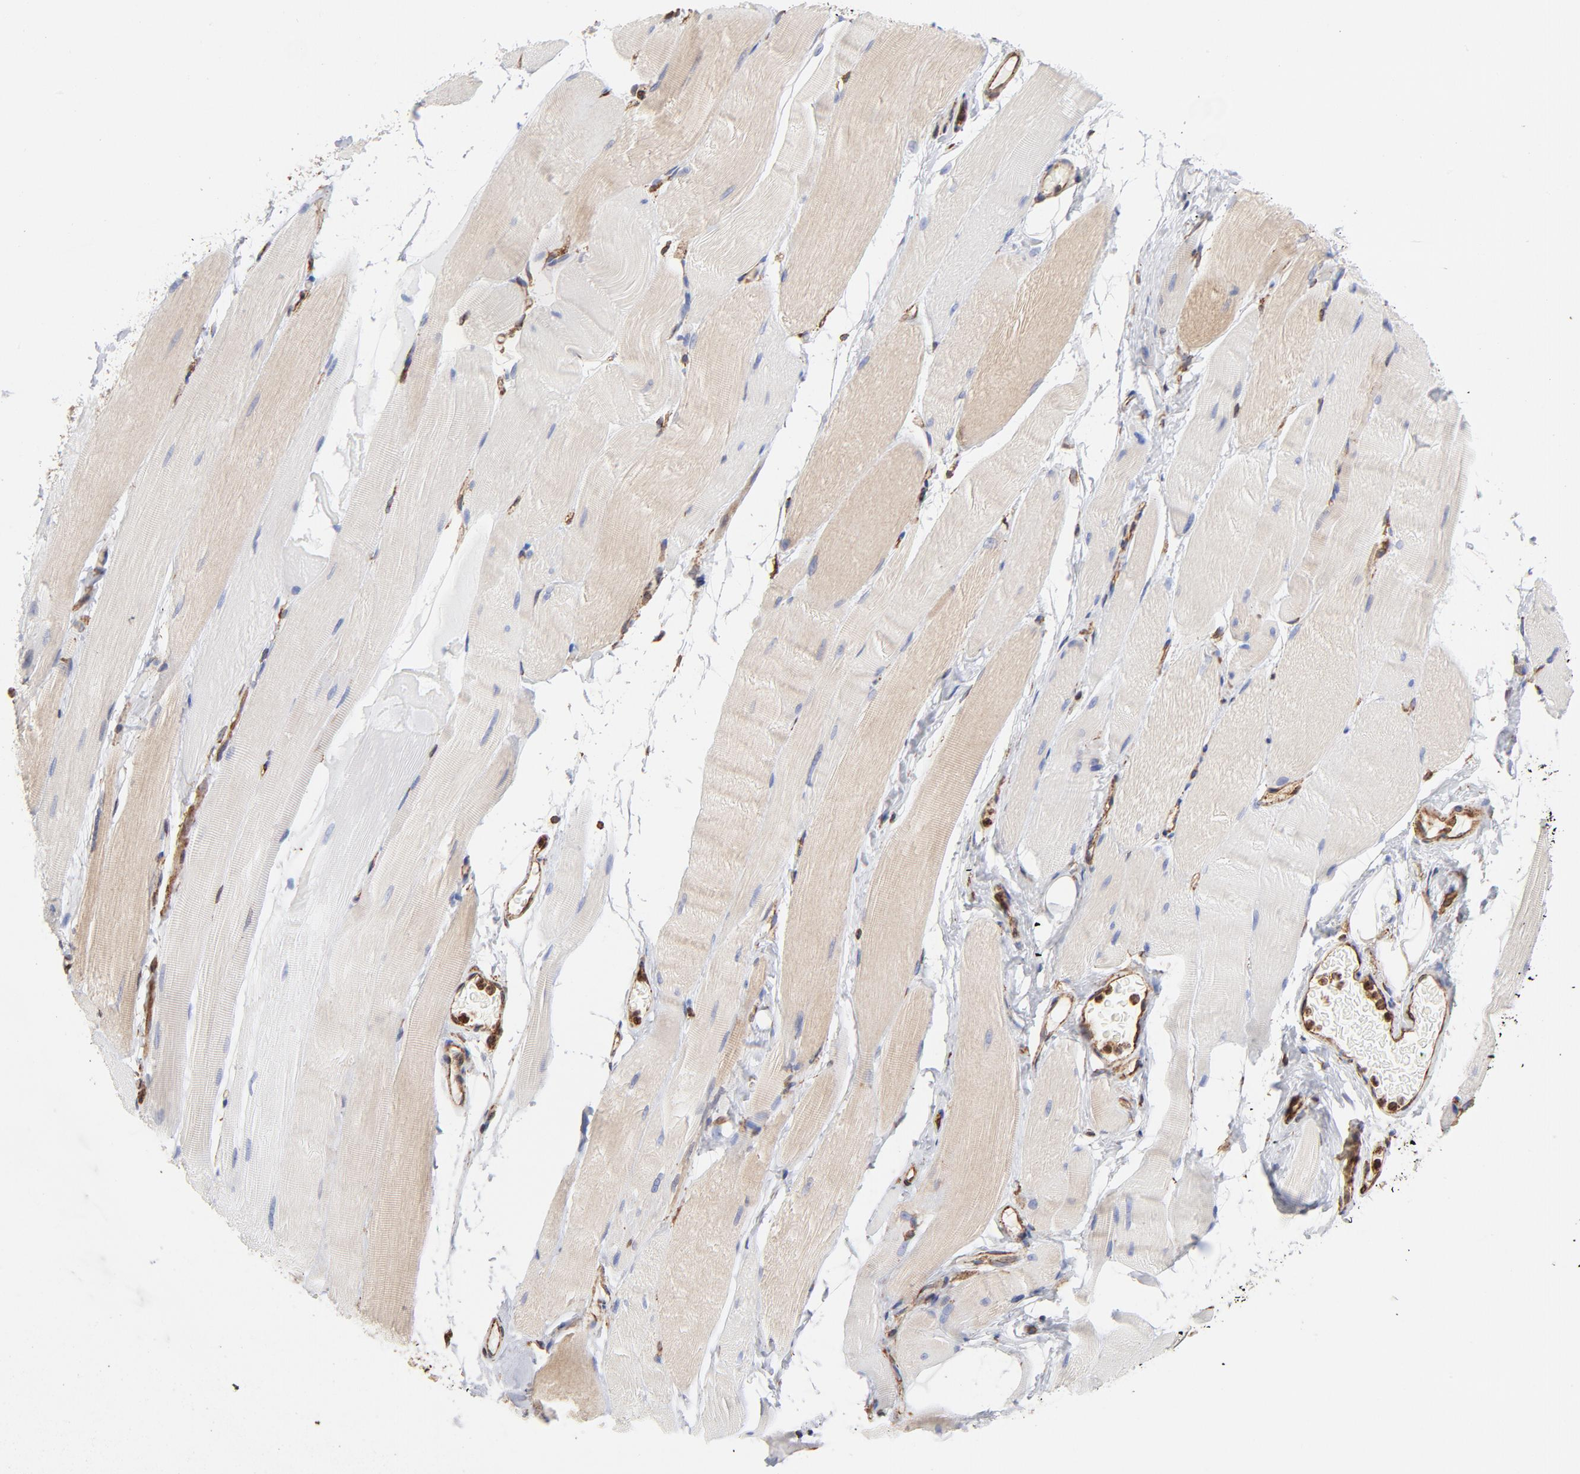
{"staining": {"intensity": "weak", "quantity": "25%-75%", "location": "cytoplasmic/membranous"}, "tissue": "skeletal muscle", "cell_type": "Myocytes", "image_type": "normal", "snomed": [{"axis": "morphology", "description": "Normal tissue, NOS"}, {"axis": "topography", "description": "Skeletal muscle"}, {"axis": "topography", "description": "Parathyroid gland"}], "caption": "Immunohistochemical staining of benign skeletal muscle shows low levels of weak cytoplasmic/membranous staining in approximately 25%-75% of myocytes. The staining was performed using DAB, with brown indicating positive protein expression. Nuclei are stained blue with hematoxylin.", "gene": "CANX", "patient": {"sex": "female", "age": 37}}